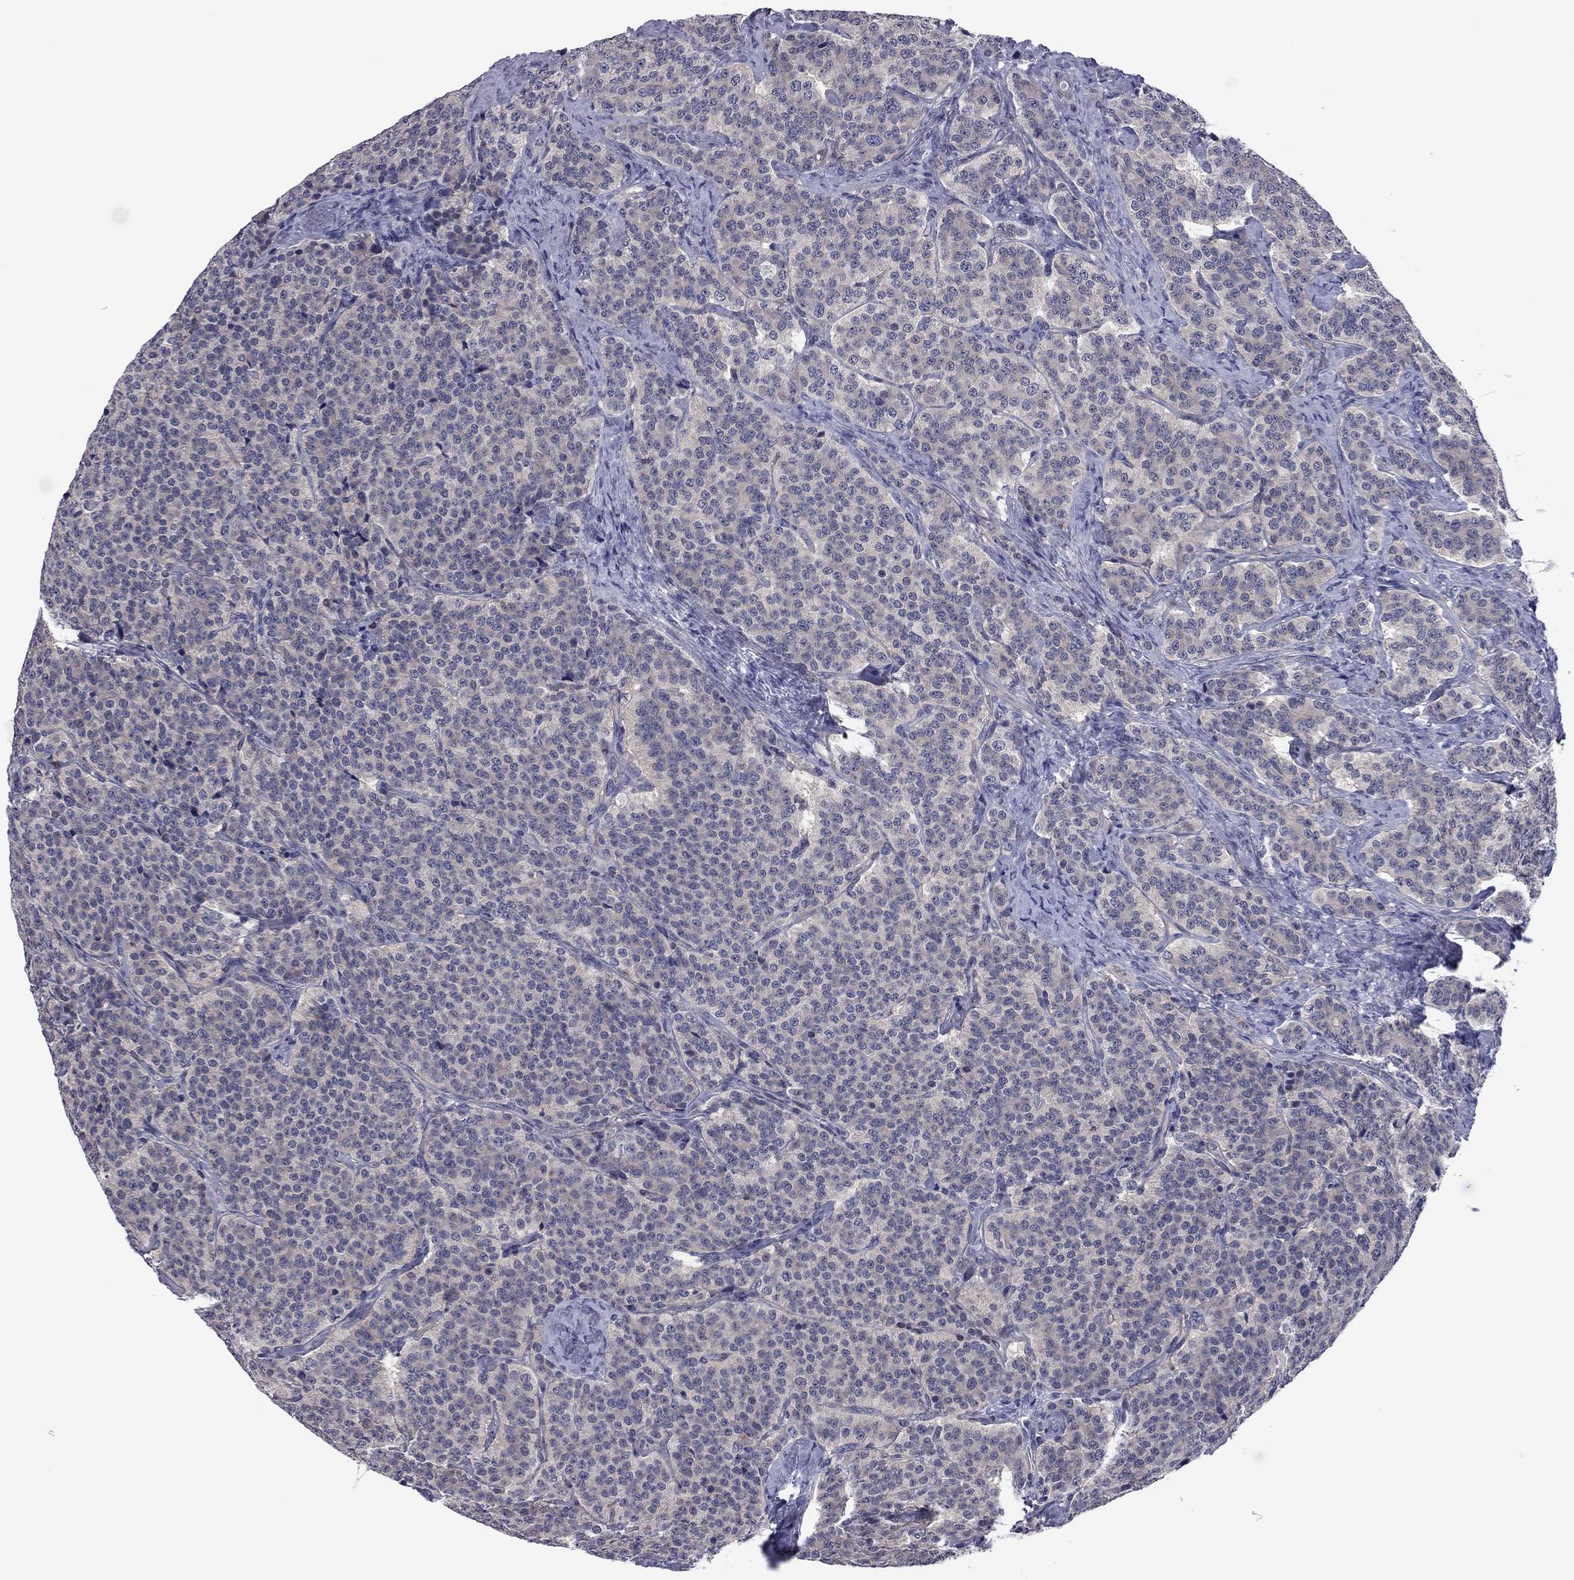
{"staining": {"intensity": "negative", "quantity": "none", "location": "none"}, "tissue": "carcinoid", "cell_type": "Tumor cells", "image_type": "cancer", "snomed": [{"axis": "morphology", "description": "Carcinoid, malignant, NOS"}, {"axis": "topography", "description": "Small intestine"}], "caption": "Immunohistochemistry (IHC) image of human carcinoid stained for a protein (brown), which demonstrates no expression in tumor cells.", "gene": "POU5F2", "patient": {"sex": "female", "age": 58}}